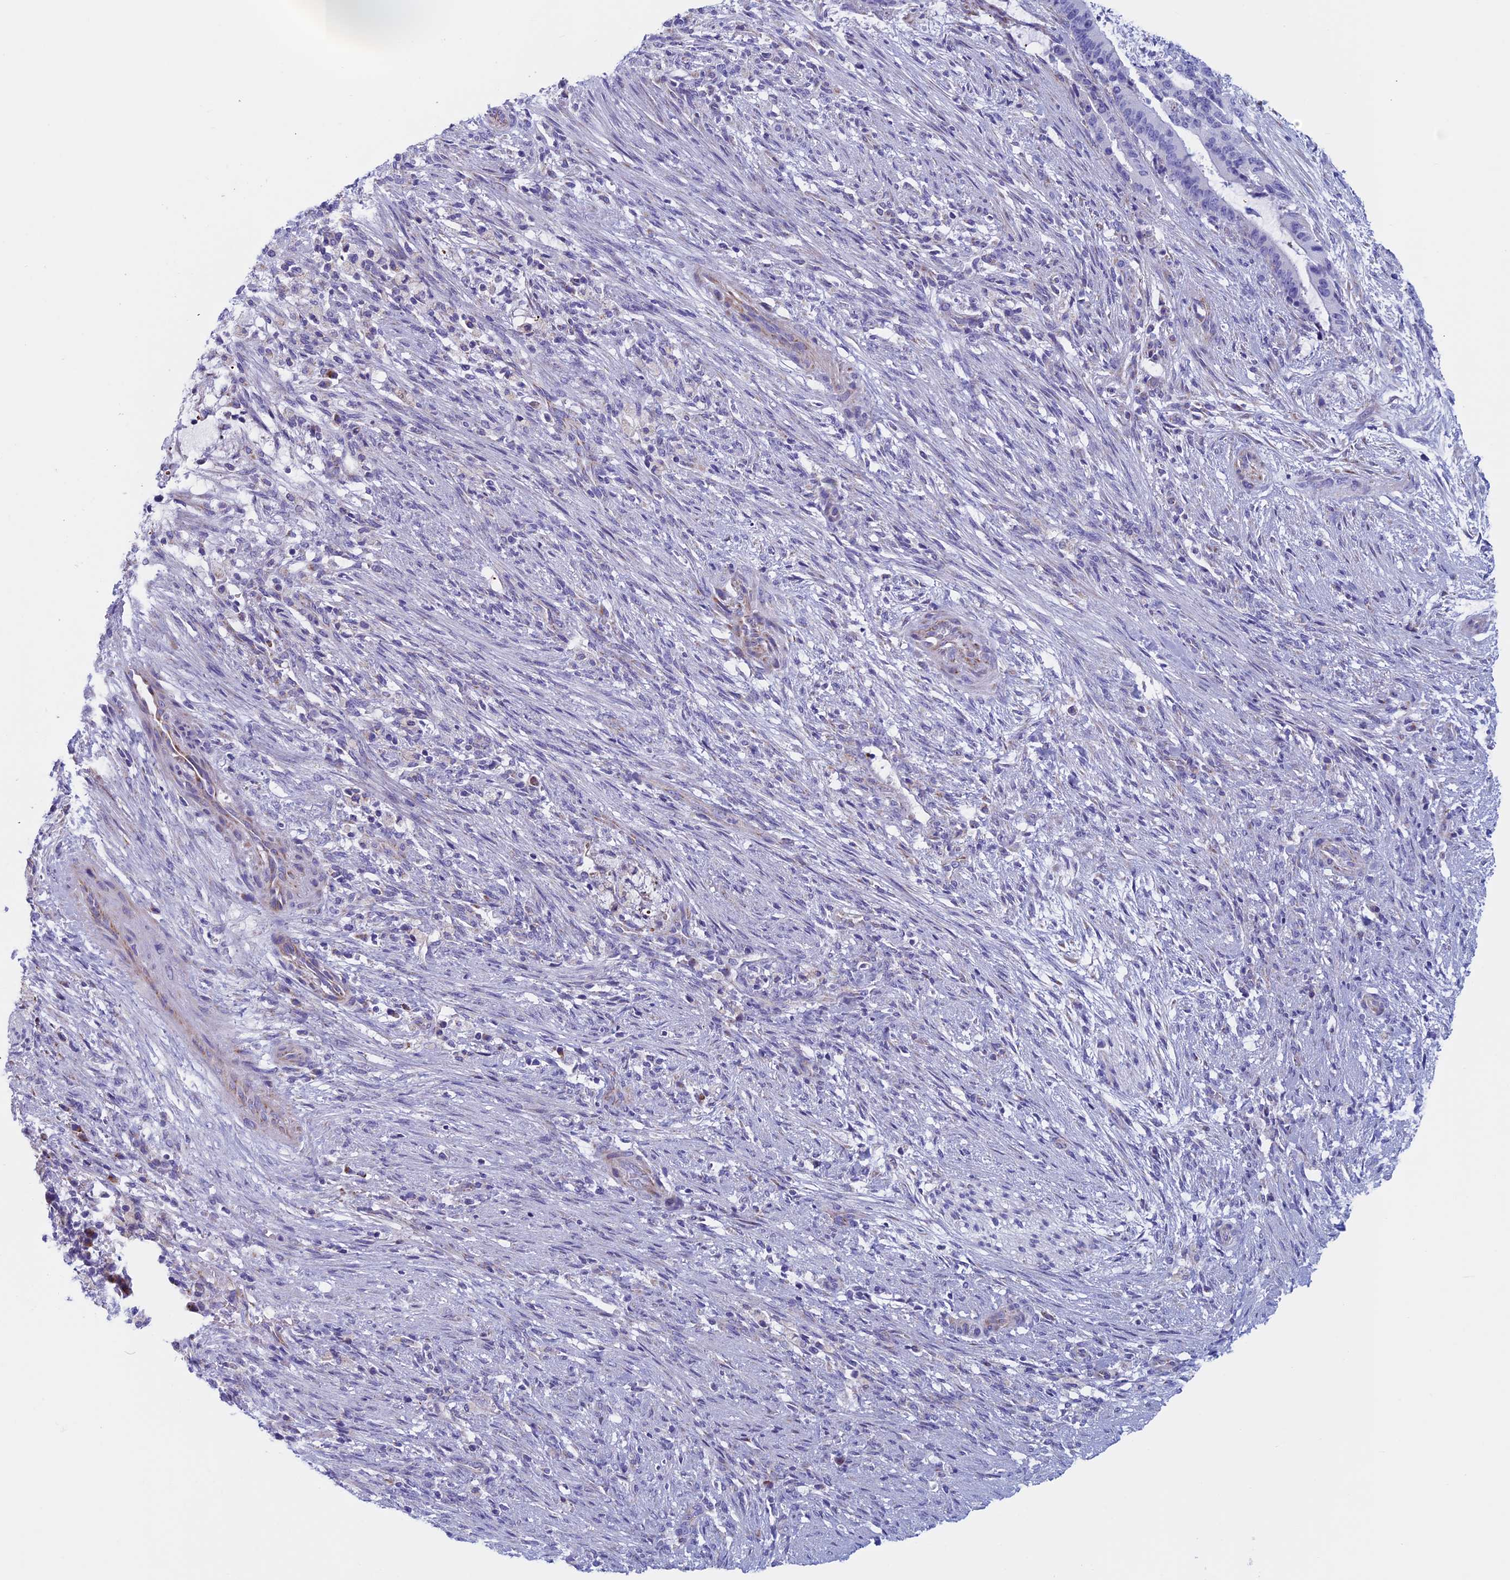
{"staining": {"intensity": "negative", "quantity": "none", "location": "none"}, "tissue": "liver cancer", "cell_type": "Tumor cells", "image_type": "cancer", "snomed": [{"axis": "morphology", "description": "Normal tissue, NOS"}, {"axis": "morphology", "description": "Cholangiocarcinoma"}, {"axis": "topography", "description": "Liver"}, {"axis": "topography", "description": "Peripheral nerve tissue"}], "caption": "Histopathology image shows no significant protein expression in tumor cells of cholangiocarcinoma (liver). (DAB immunohistochemistry visualized using brightfield microscopy, high magnification).", "gene": "NDUFB9", "patient": {"sex": "female", "age": 73}}